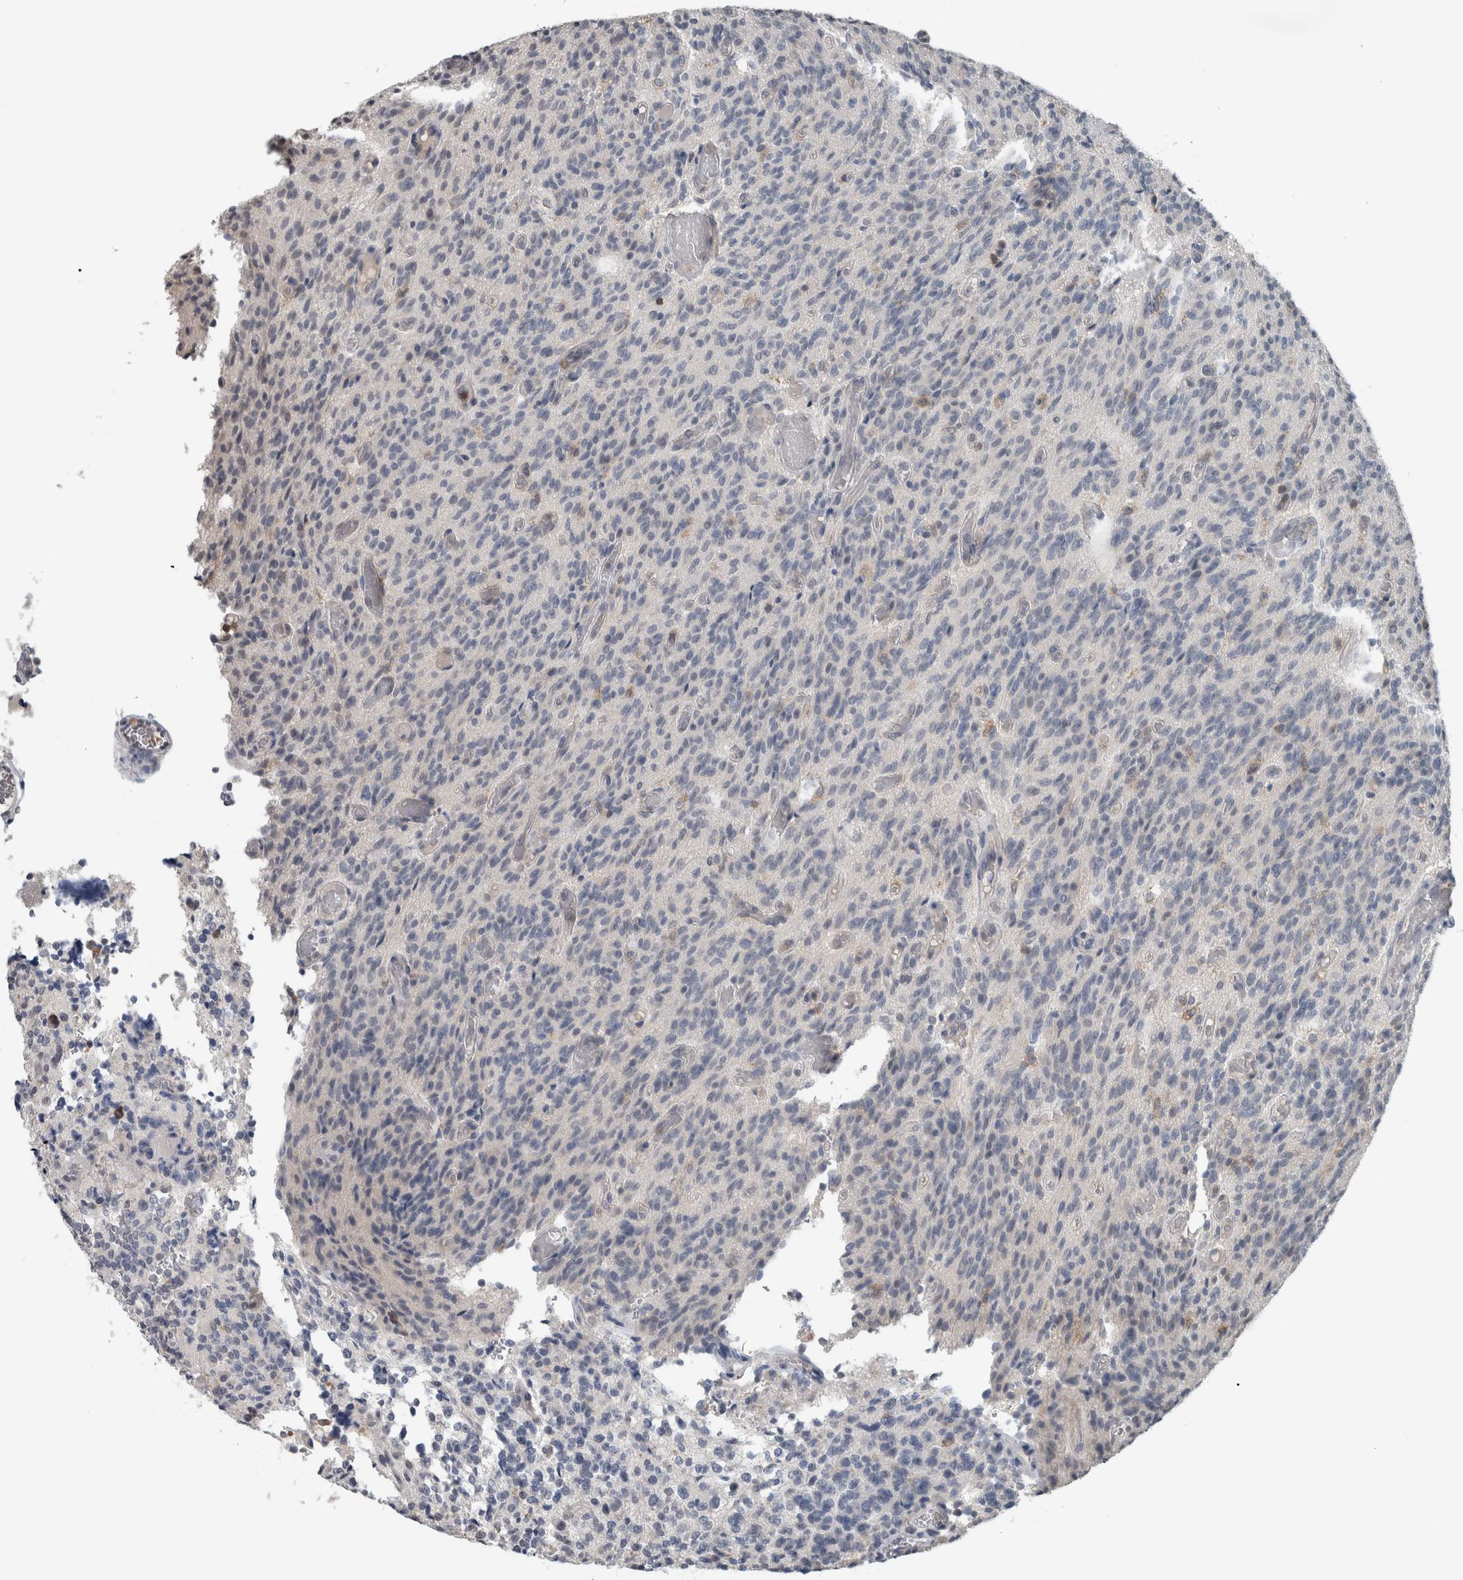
{"staining": {"intensity": "negative", "quantity": "none", "location": "none"}, "tissue": "glioma", "cell_type": "Tumor cells", "image_type": "cancer", "snomed": [{"axis": "morphology", "description": "Glioma, malignant, High grade"}, {"axis": "topography", "description": "Brain"}], "caption": "DAB immunohistochemical staining of glioma demonstrates no significant staining in tumor cells.", "gene": "MAFF", "patient": {"sex": "male", "age": 34}}